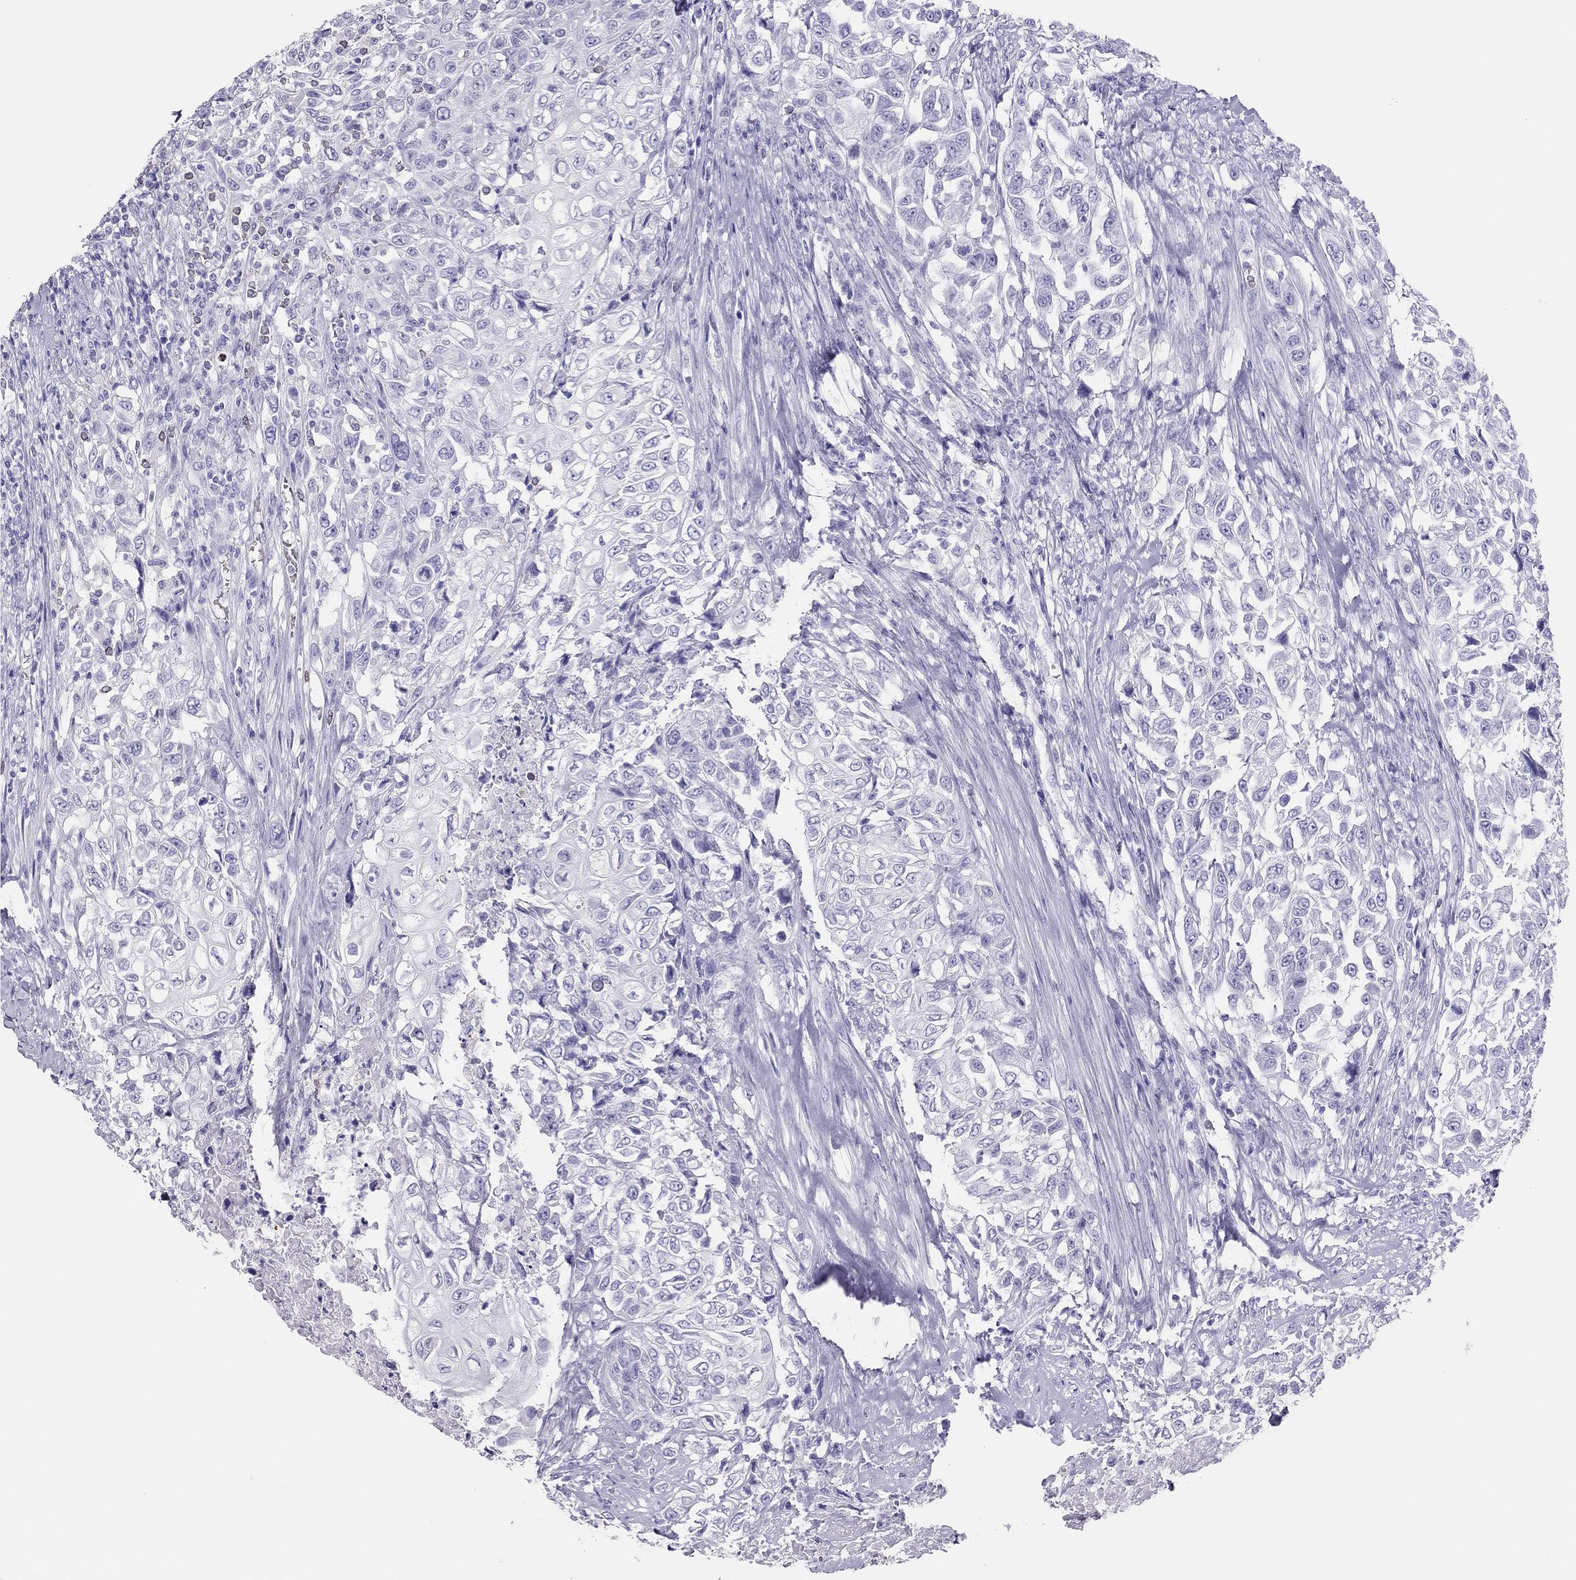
{"staining": {"intensity": "negative", "quantity": "none", "location": "none"}, "tissue": "urothelial cancer", "cell_type": "Tumor cells", "image_type": "cancer", "snomed": [{"axis": "morphology", "description": "Urothelial carcinoma, High grade"}, {"axis": "topography", "description": "Urinary bladder"}], "caption": "High-grade urothelial carcinoma was stained to show a protein in brown. There is no significant positivity in tumor cells. (DAB IHC, high magnification).", "gene": "TSHB", "patient": {"sex": "female", "age": 56}}